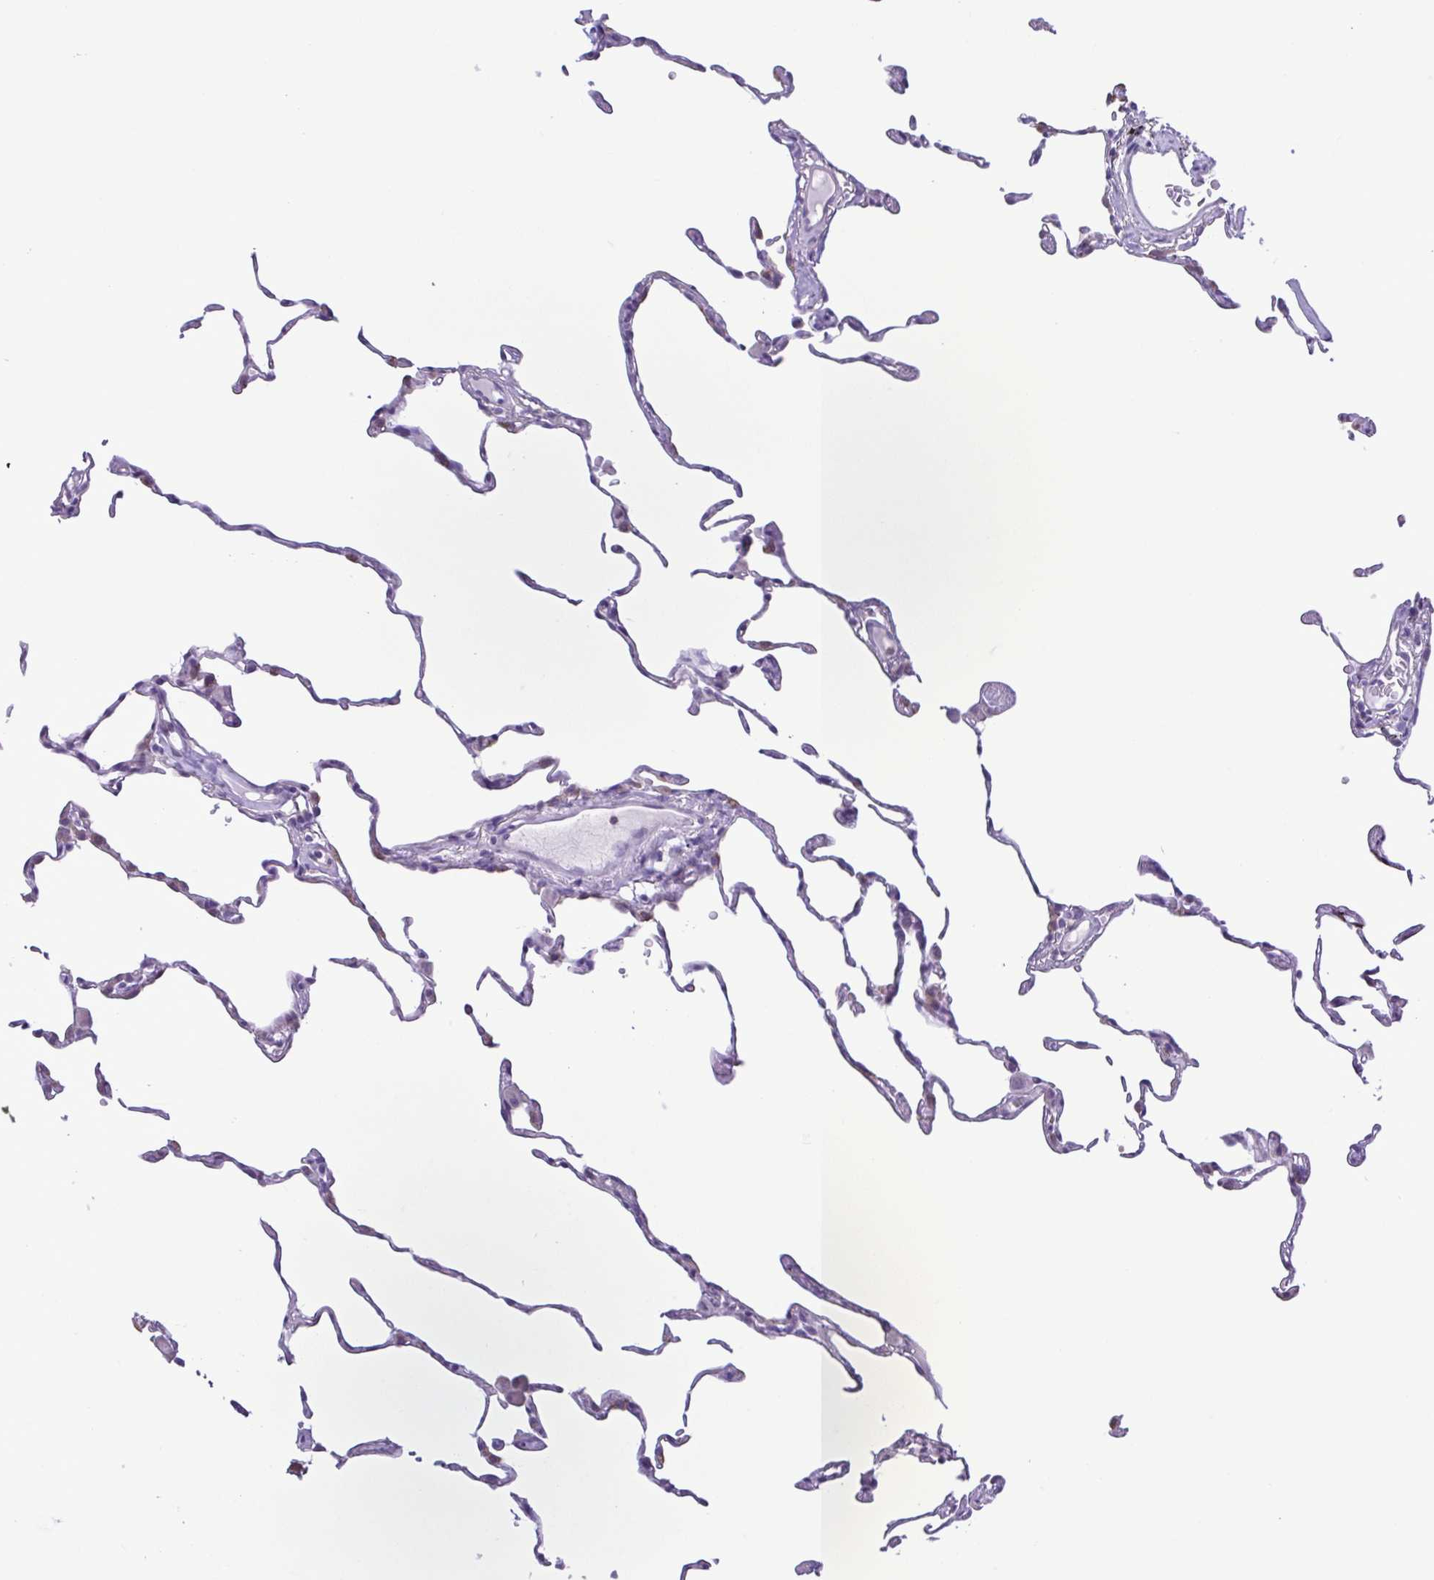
{"staining": {"intensity": "negative", "quantity": "none", "location": "none"}, "tissue": "lung", "cell_type": "Alveolar cells", "image_type": "normal", "snomed": [{"axis": "morphology", "description": "Normal tissue, NOS"}, {"axis": "topography", "description": "Lung"}], "caption": "Immunohistochemistry (IHC) image of unremarkable human lung stained for a protein (brown), which shows no staining in alveolar cells. The staining was performed using DAB (3,3'-diaminobenzidine) to visualize the protein expression in brown, while the nuclei were stained in blue with hematoxylin (Magnification: 20x).", "gene": "CBY2", "patient": {"sex": "female", "age": 57}}